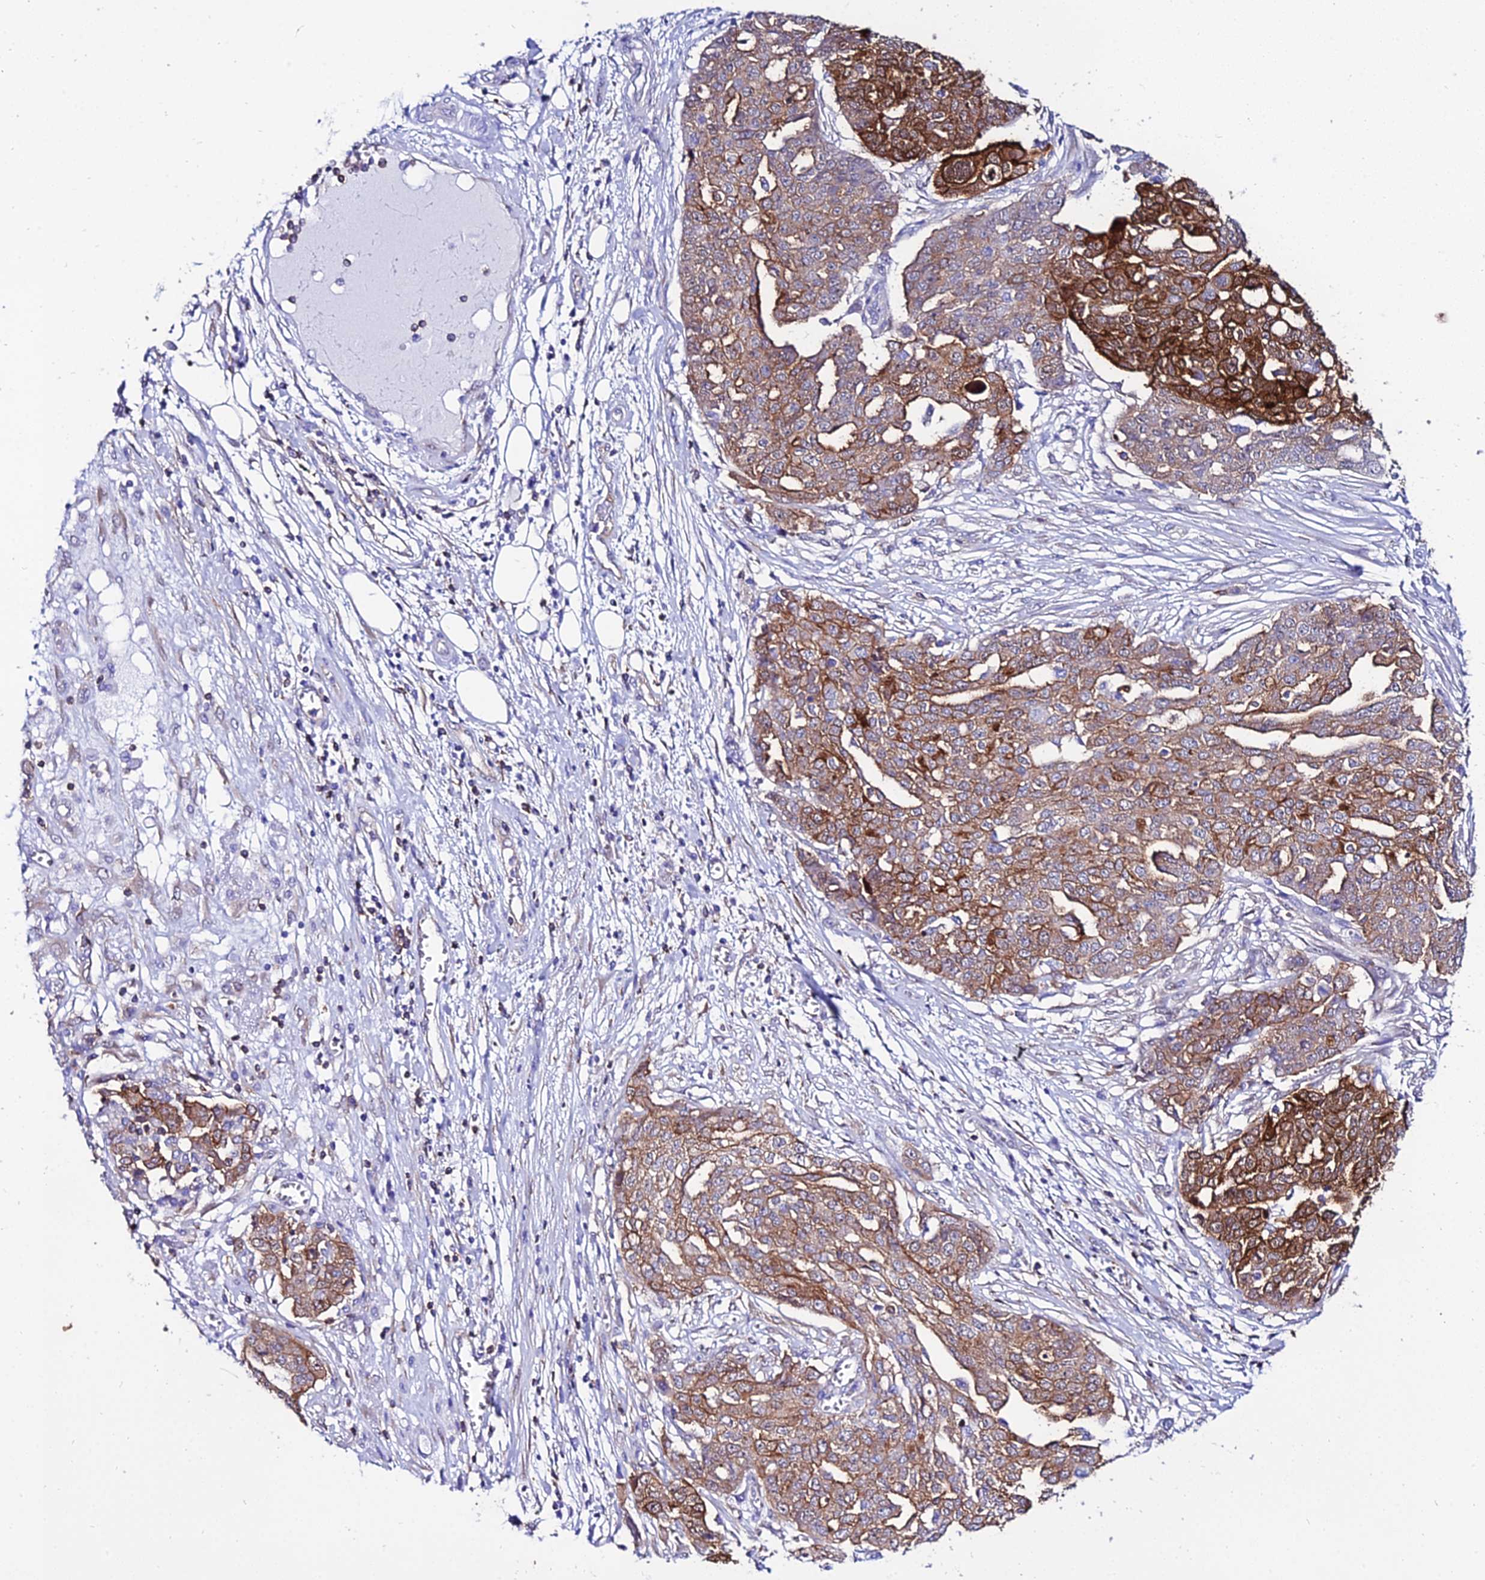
{"staining": {"intensity": "strong", "quantity": ">75%", "location": "cytoplasmic/membranous"}, "tissue": "ovarian cancer", "cell_type": "Tumor cells", "image_type": "cancer", "snomed": [{"axis": "morphology", "description": "Cystadenocarcinoma, serous, NOS"}, {"axis": "topography", "description": "Soft tissue"}, {"axis": "topography", "description": "Ovary"}], "caption": "IHC (DAB) staining of serous cystadenocarcinoma (ovarian) reveals strong cytoplasmic/membranous protein expression in approximately >75% of tumor cells.", "gene": "S100A16", "patient": {"sex": "female", "age": 57}}